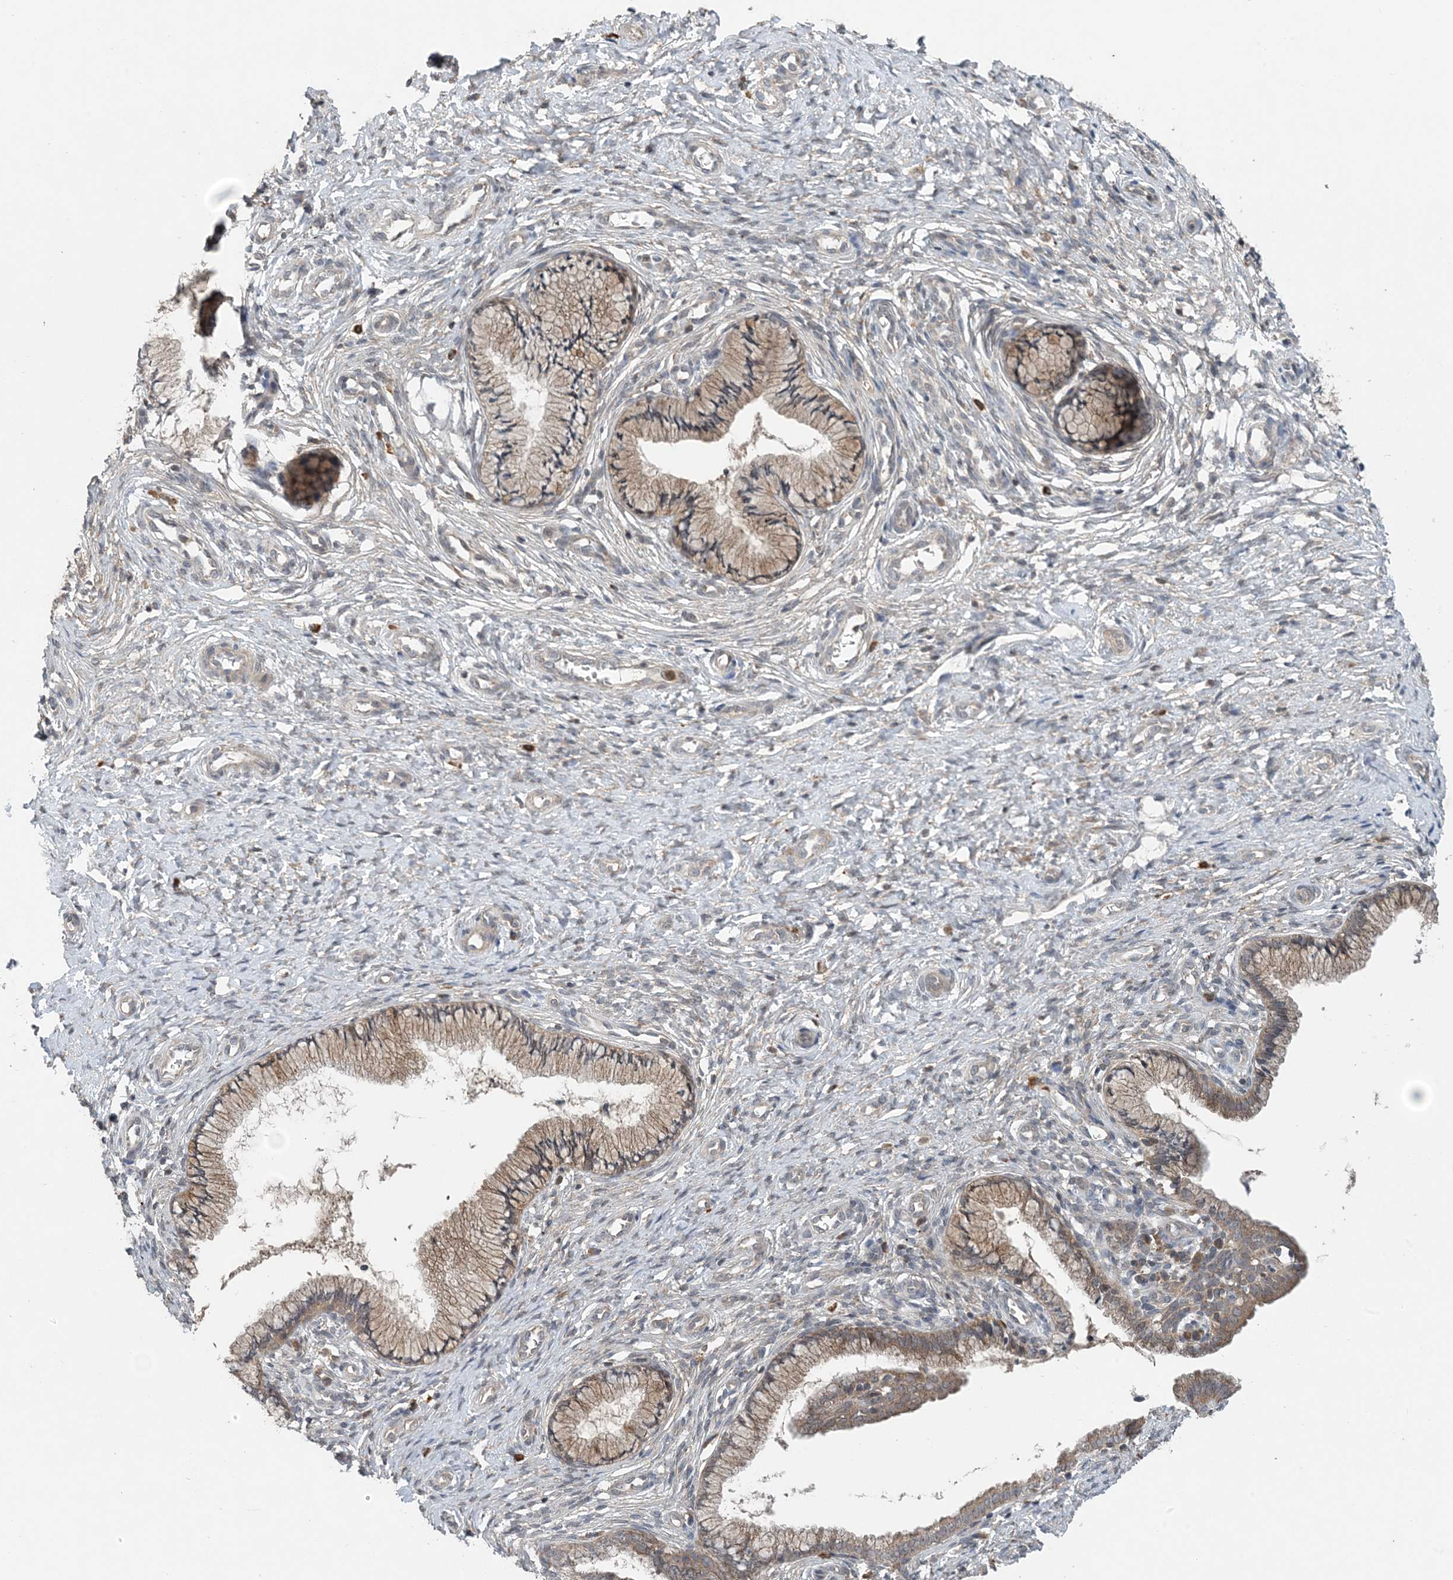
{"staining": {"intensity": "weak", "quantity": ">75%", "location": "cytoplasmic/membranous"}, "tissue": "cervix", "cell_type": "Glandular cells", "image_type": "normal", "snomed": [{"axis": "morphology", "description": "Normal tissue, NOS"}, {"axis": "topography", "description": "Cervix"}], "caption": "IHC histopathology image of benign cervix: cervix stained using immunohistochemistry reveals low levels of weak protein expression localized specifically in the cytoplasmic/membranous of glandular cells, appearing as a cytoplasmic/membranous brown color.", "gene": "MYO9B", "patient": {"sex": "female", "age": 36}}